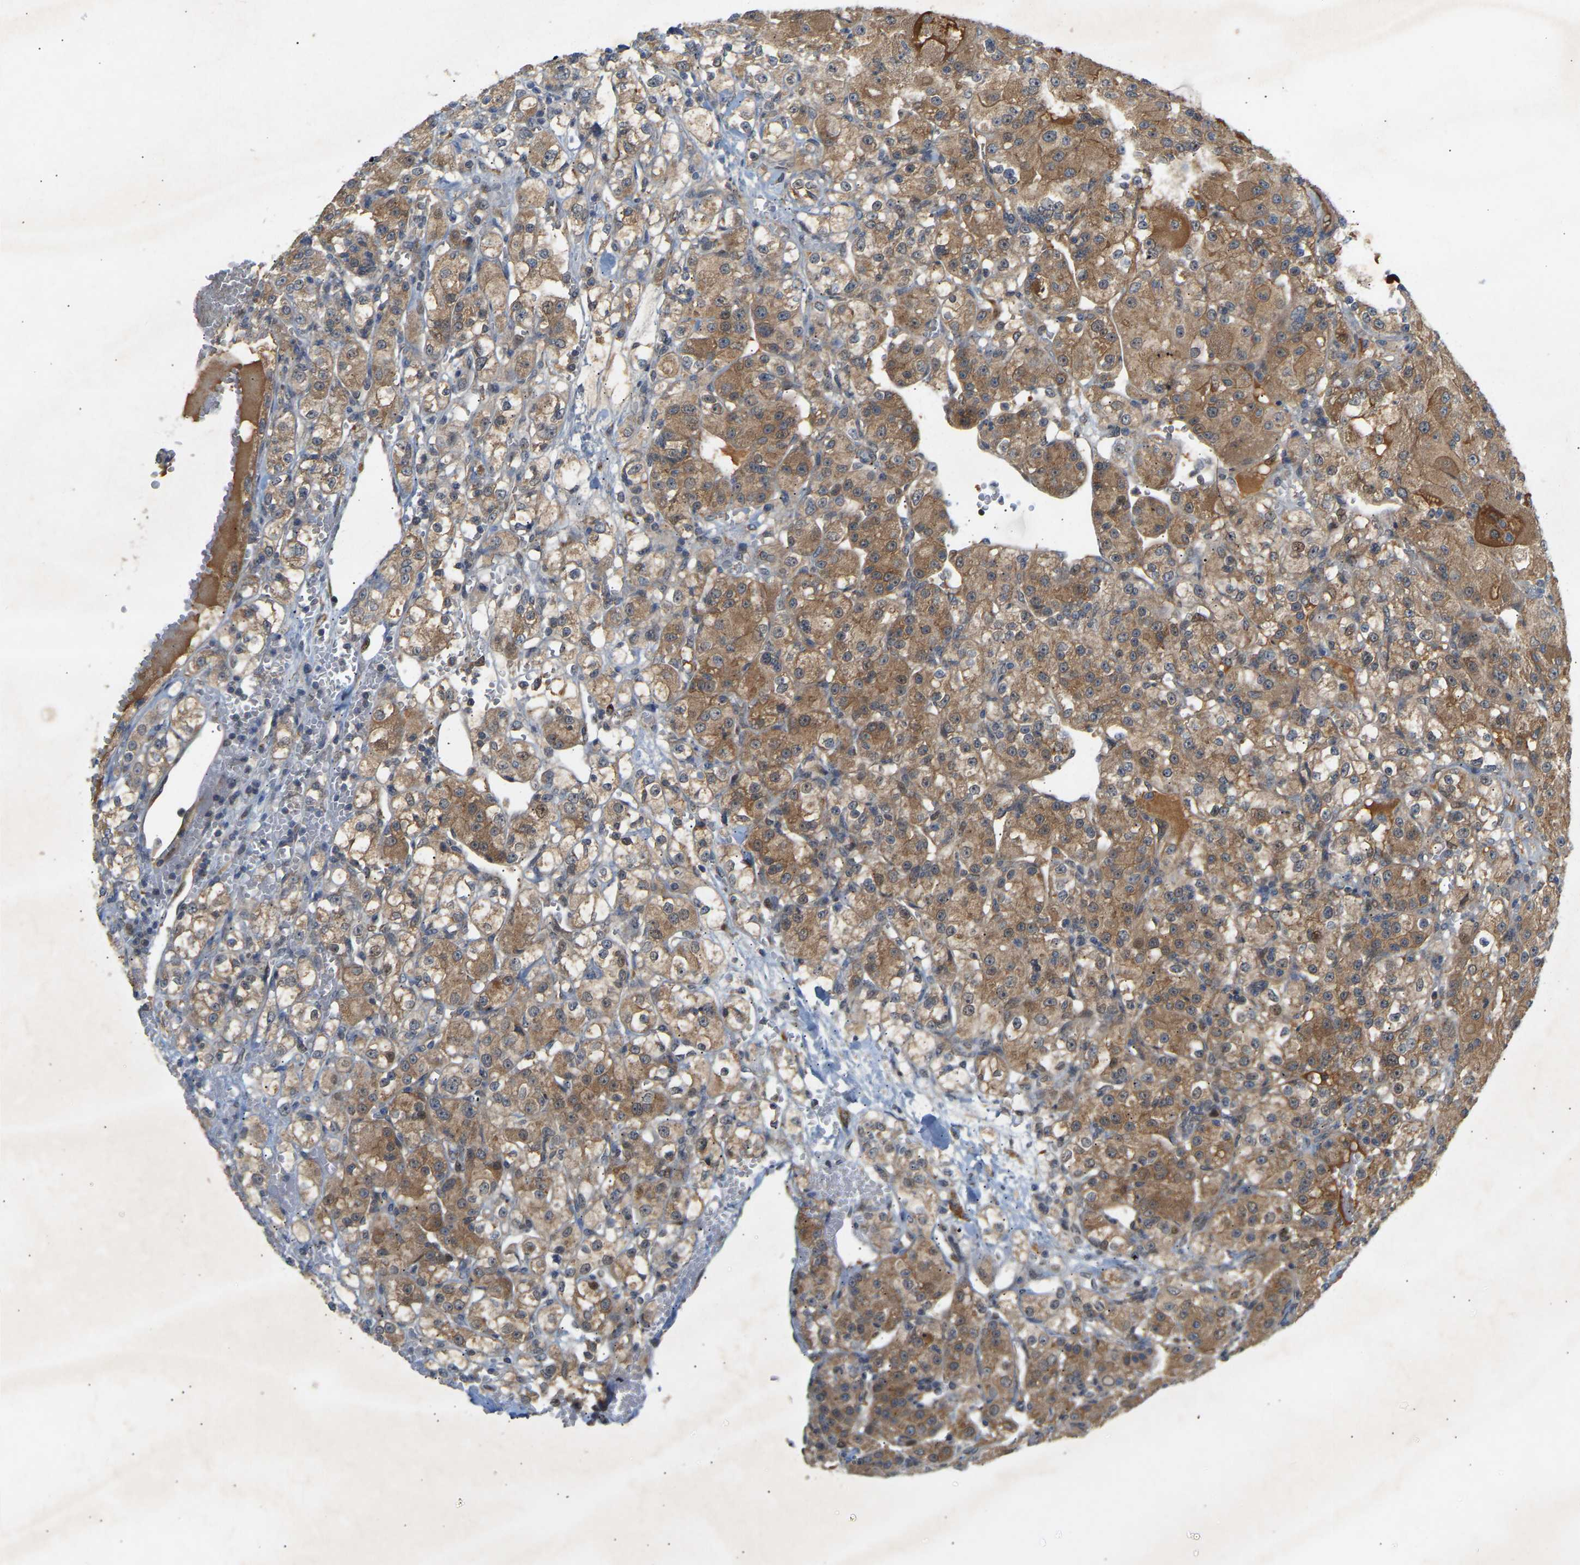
{"staining": {"intensity": "moderate", "quantity": ">75%", "location": "cytoplasmic/membranous"}, "tissue": "renal cancer", "cell_type": "Tumor cells", "image_type": "cancer", "snomed": [{"axis": "morphology", "description": "Normal tissue, NOS"}, {"axis": "morphology", "description": "Adenocarcinoma, NOS"}, {"axis": "topography", "description": "Kidney"}], "caption": "Moderate cytoplasmic/membranous expression for a protein is seen in about >75% of tumor cells of renal adenocarcinoma using IHC.", "gene": "PTCD1", "patient": {"sex": "male", "age": 61}}